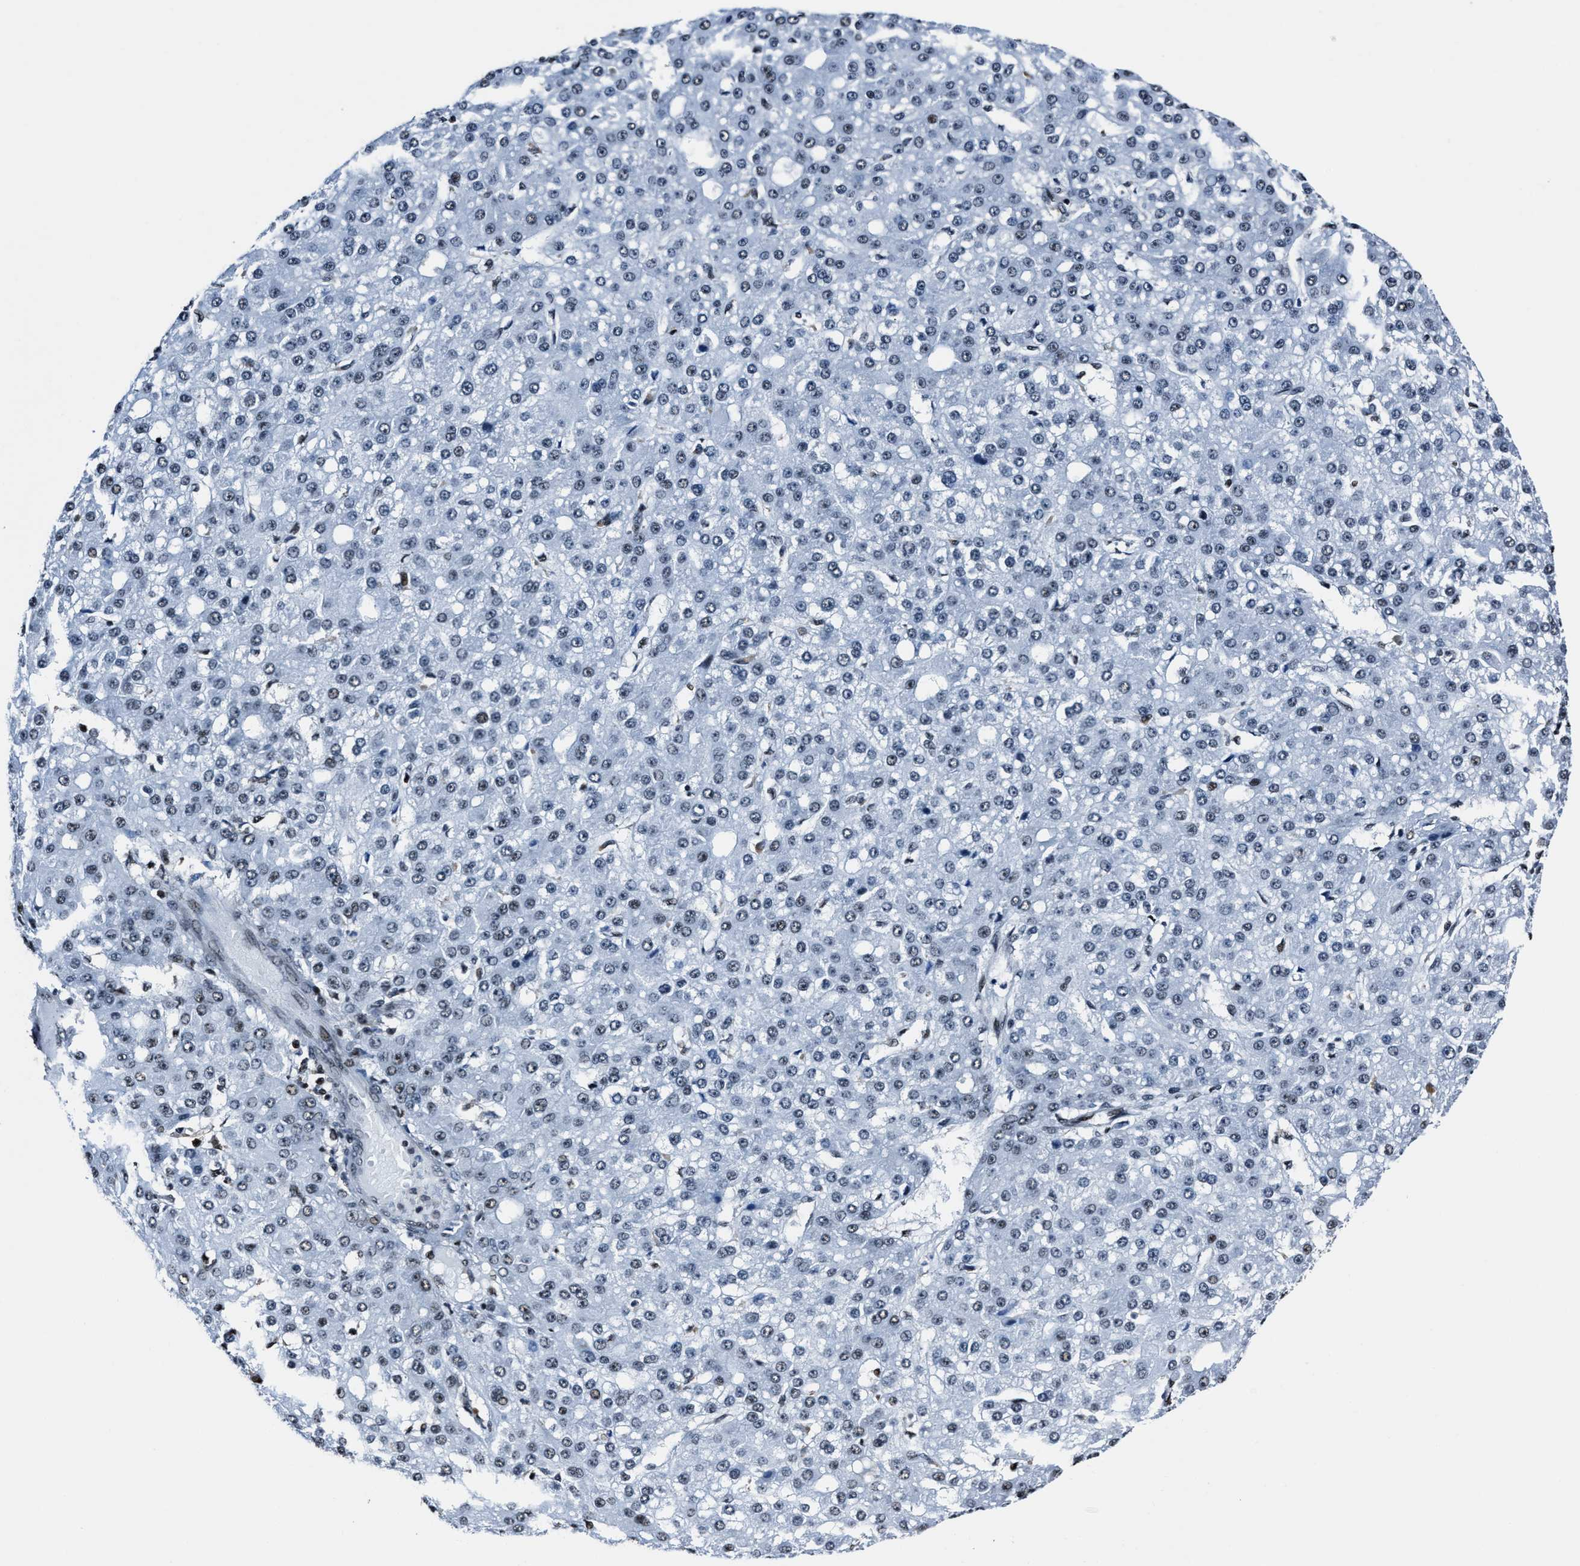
{"staining": {"intensity": "negative", "quantity": "none", "location": "none"}, "tissue": "liver cancer", "cell_type": "Tumor cells", "image_type": "cancer", "snomed": [{"axis": "morphology", "description": "Carcinoma, Hepatocellular, NOS"}, {"axis": "topography", "description": "Liver"}], "caption": "Immunohistochemistry (IHC) histopathology image of liver cancer (hepatocellular carcinoma) stained for a protein (brown), which shows no positivity in tumor cells.", "gene": "PPIE", "patient": {"sex": "male", "age": 67}}